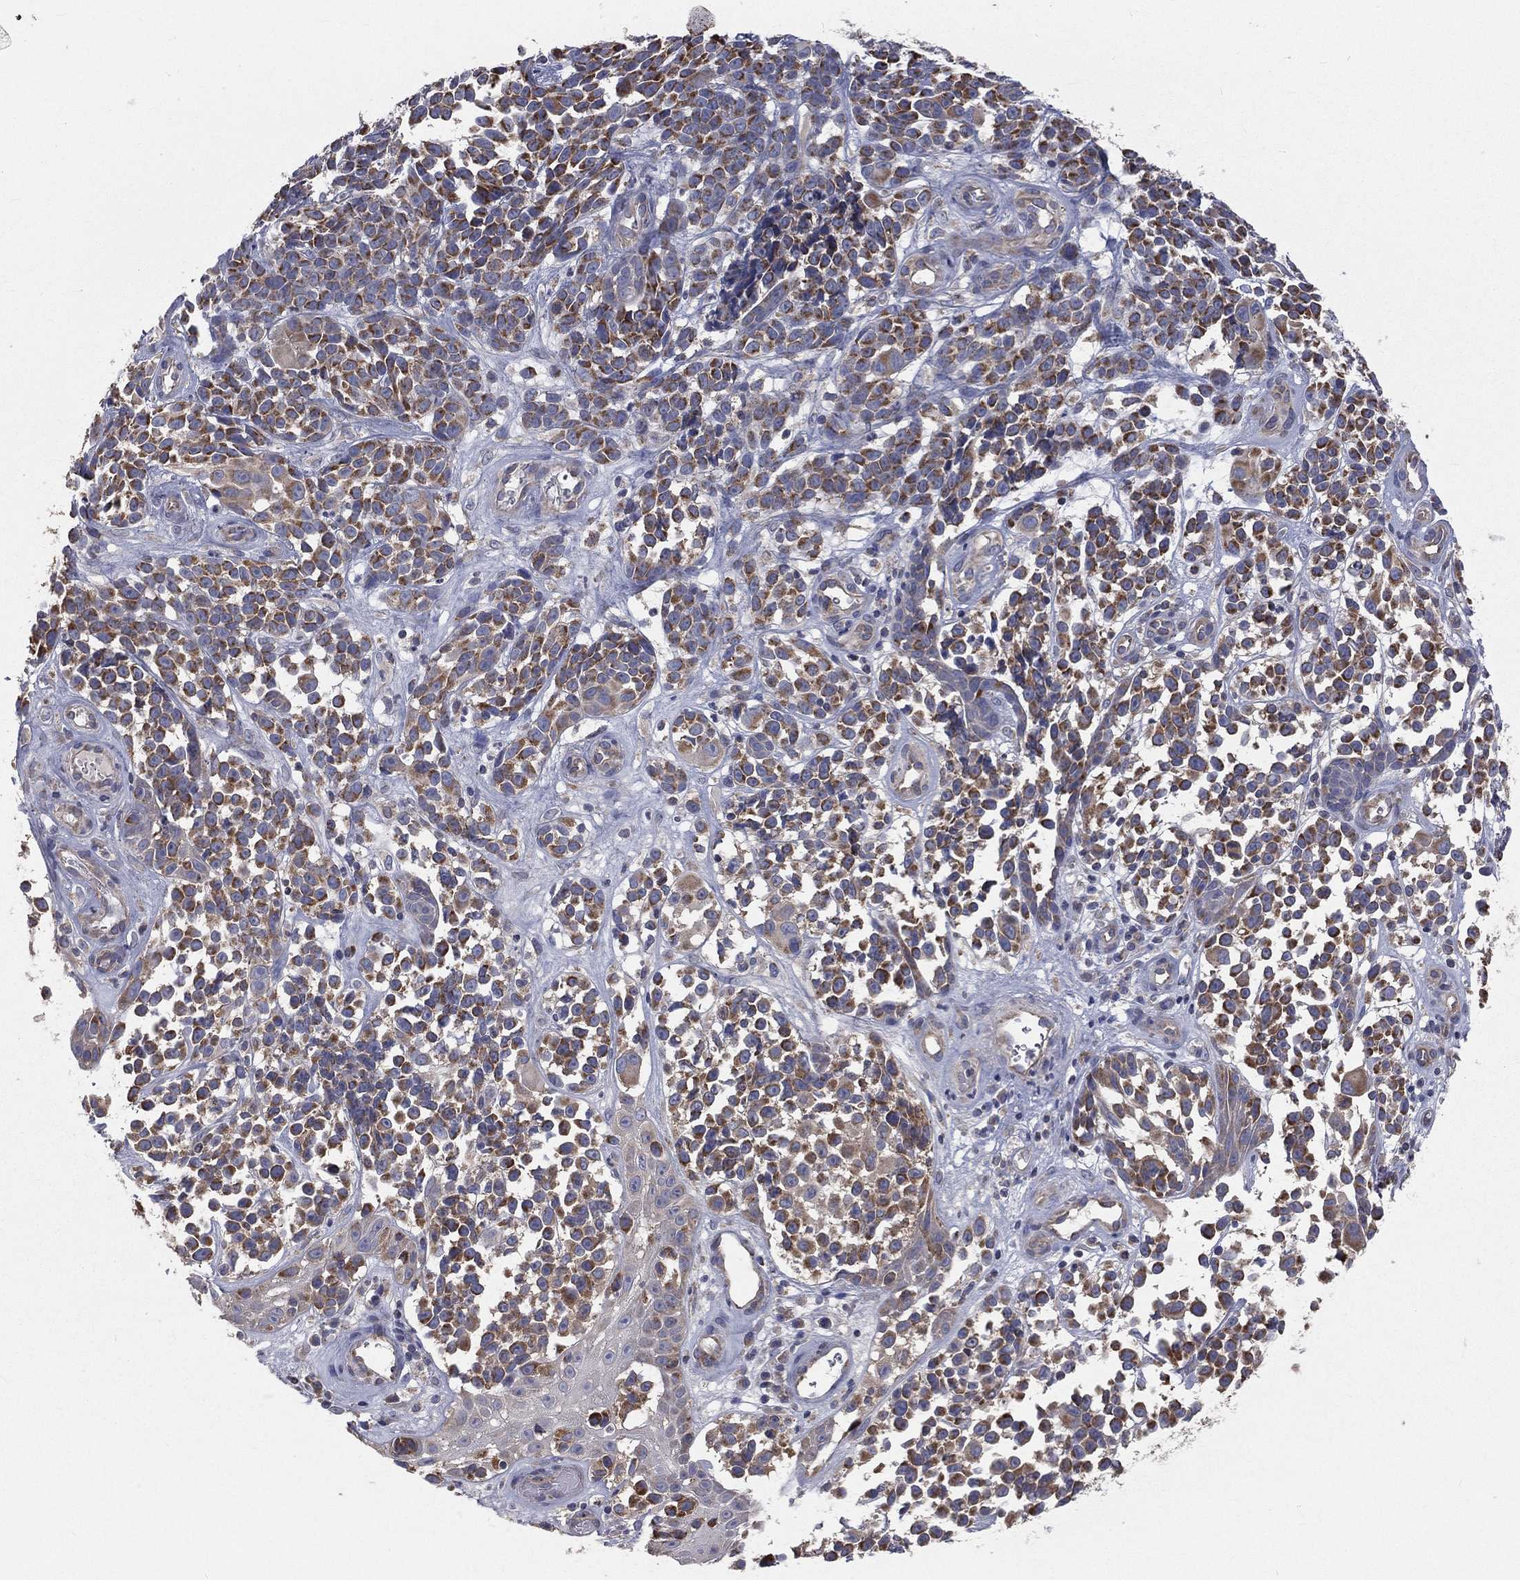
{"staining": {"intensity": "moderate", "quantity": ">75%", "location": "cytoplasmic/membranous"}, "tissue": "melanoma", "cell_type": "Tumor cells", "image_type": "cancer", "snomed": [{"axis": "morphology", "description": "Malignant melanoma, NOS"}, {"axis": "topography", "description": "Skin"}], "caption": "Protein expression analysis of human malignant melanoma reveals moderate cytoplasmic/membranous positivity in approximately >75% of tumor cells.", "gene": "HADH", "patient": {"sex": "female", "age": 88}}